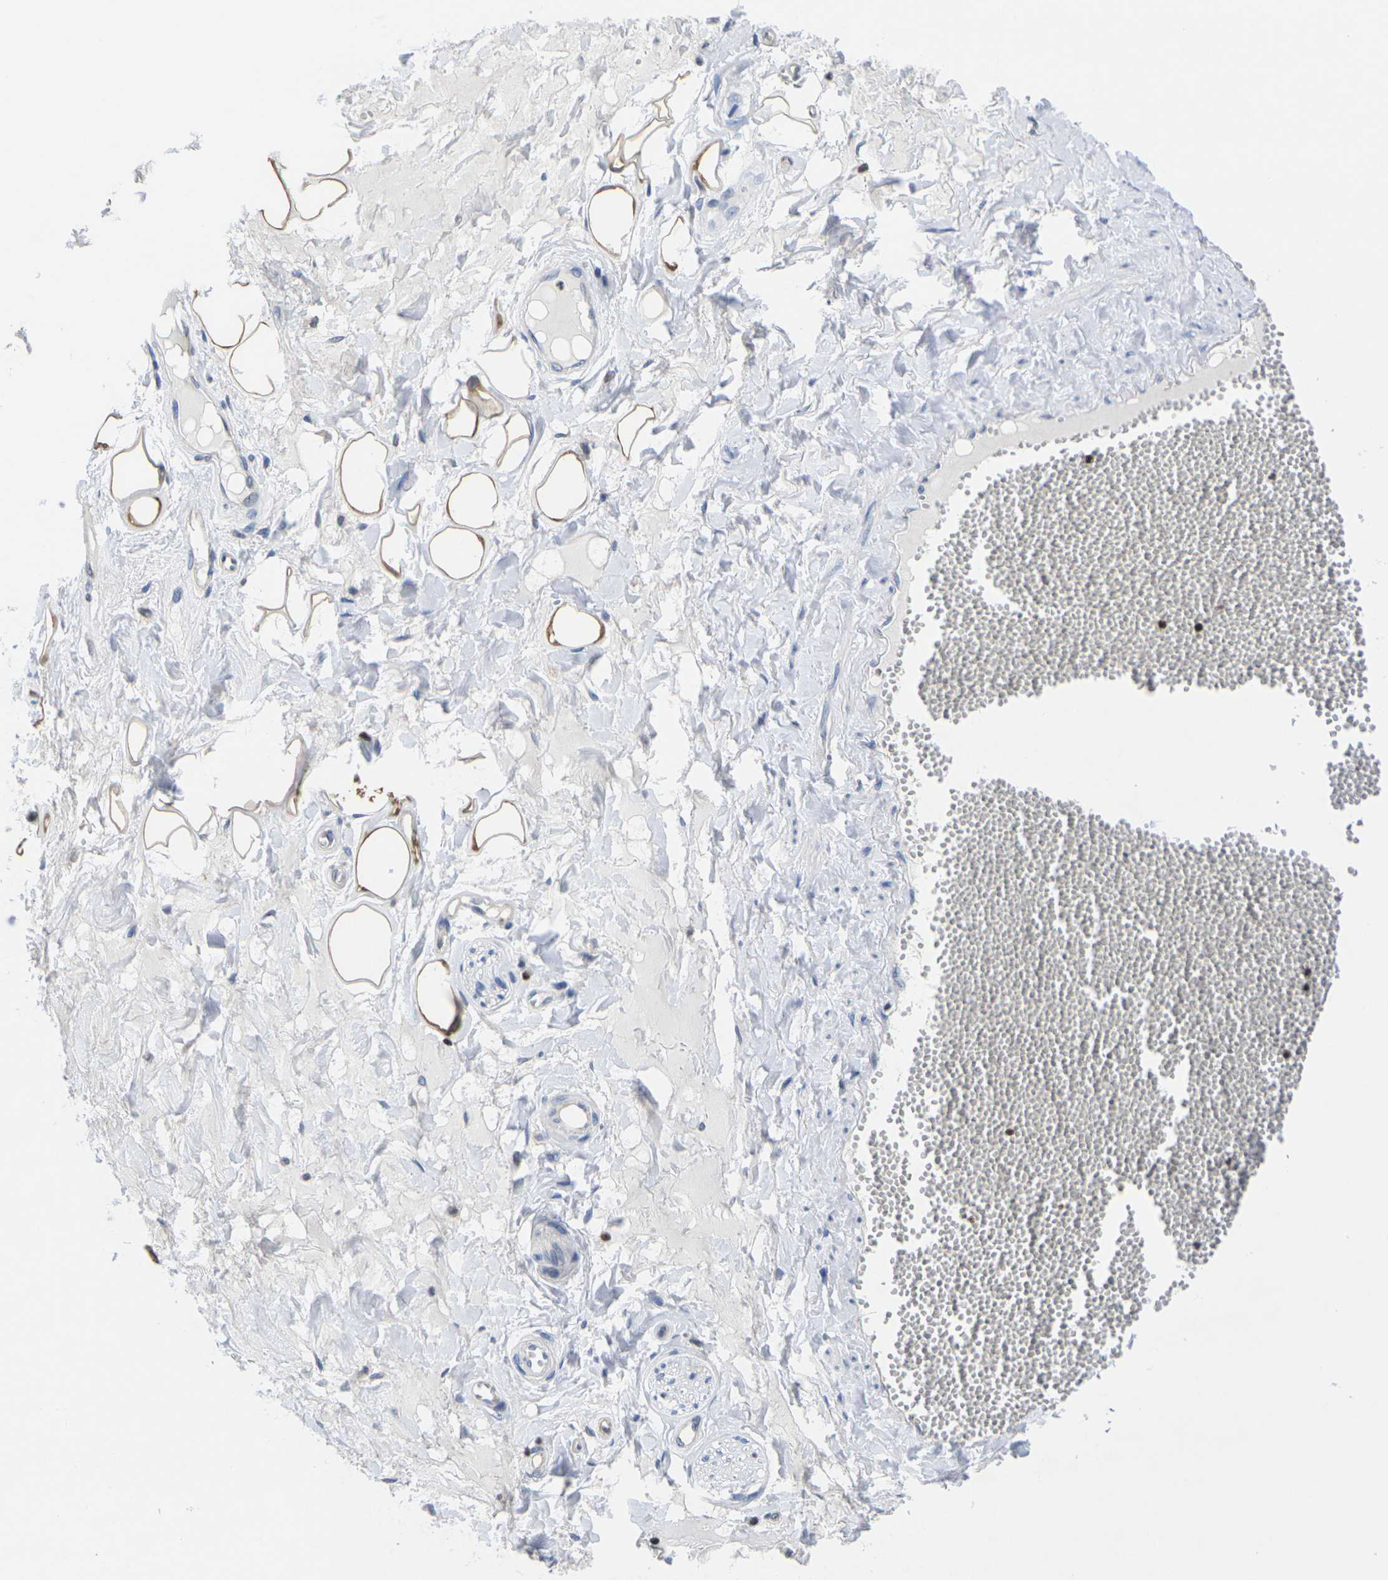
{"staining": {"intensity": "moderate", "quantity": "25%-75%", "location": "cytoplasmic/membranous"}, "tissue": "adipose tissue", "cell_type": "Adipocytes", "image_type": "normal", "snomed": [{"axis": "morphology", "description": "Normal tissue, NOS"}, {"axis": "morphology", "description": "Inflammation, NOS"}, {"axis": "topography", "description": "Salivary gland"}, {"axis": "topography", "description": "Peripheral nerve tissue"}], "caption": "A medium amount of moderate cytoplasmic/membranous expression is identified in approximately 25%-75% of adipocytes in unremarkable adipose tissue.", "gene": "IKZF1", "patient": {"sex": "female", "age": 75}}